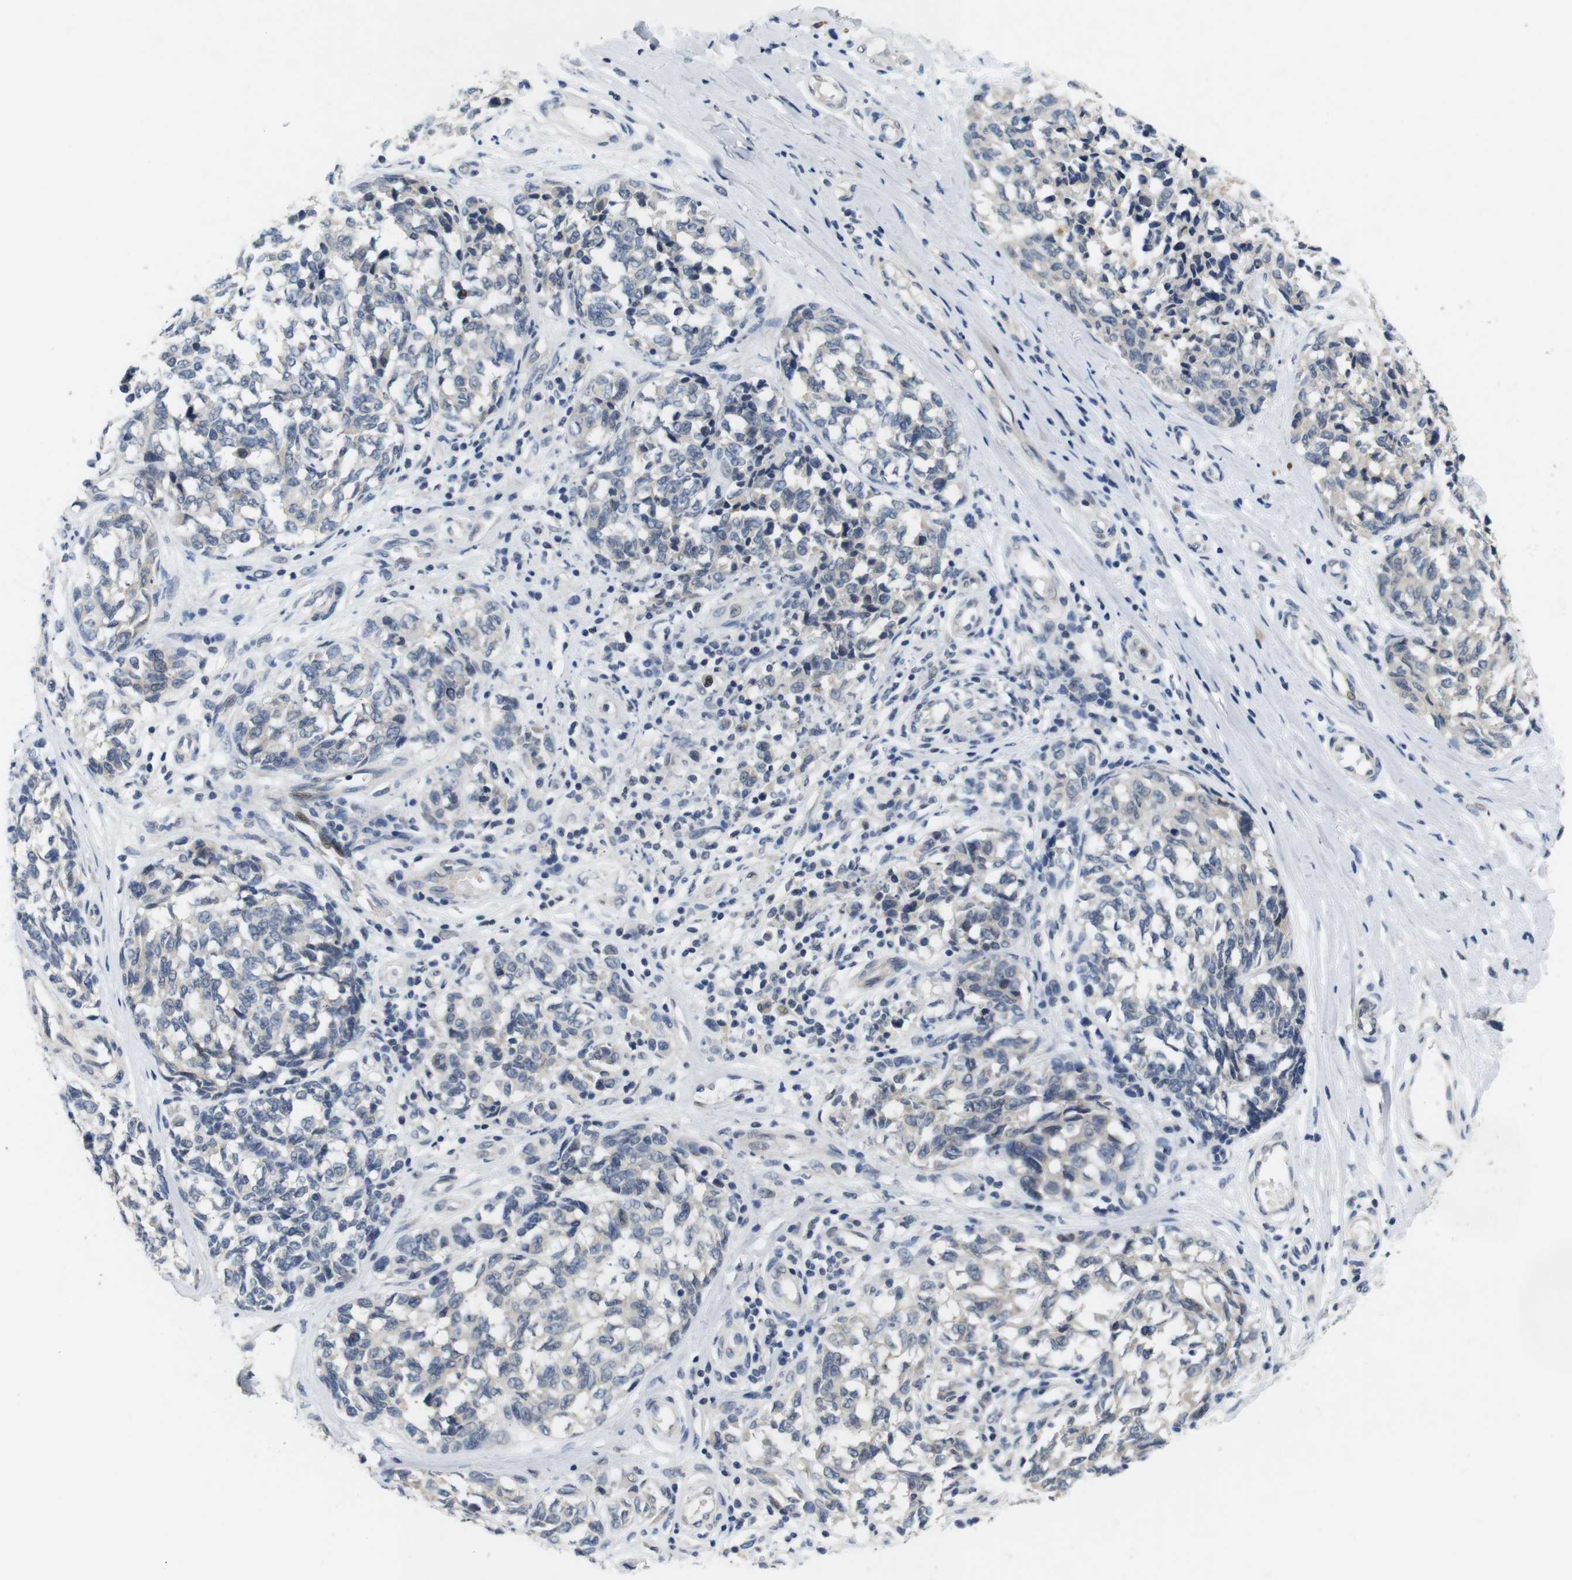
{"staining": {"intensity": "negative", "quantity": "none", "location": "none"}, "tissue": "melanoma", "cell_type": "Tumor cells", "image_type": "cancer", "snomed": [{"axis": "morphology", "description": "Malignant melanoma, NOS"}, {"axis": "topography", "description": "Skin"}], "caption": "An image of human malignant melanoma is negative for staining in tumor cells.", "gene": "SKP2", "patient": {"sex": "female", "age": 64}}